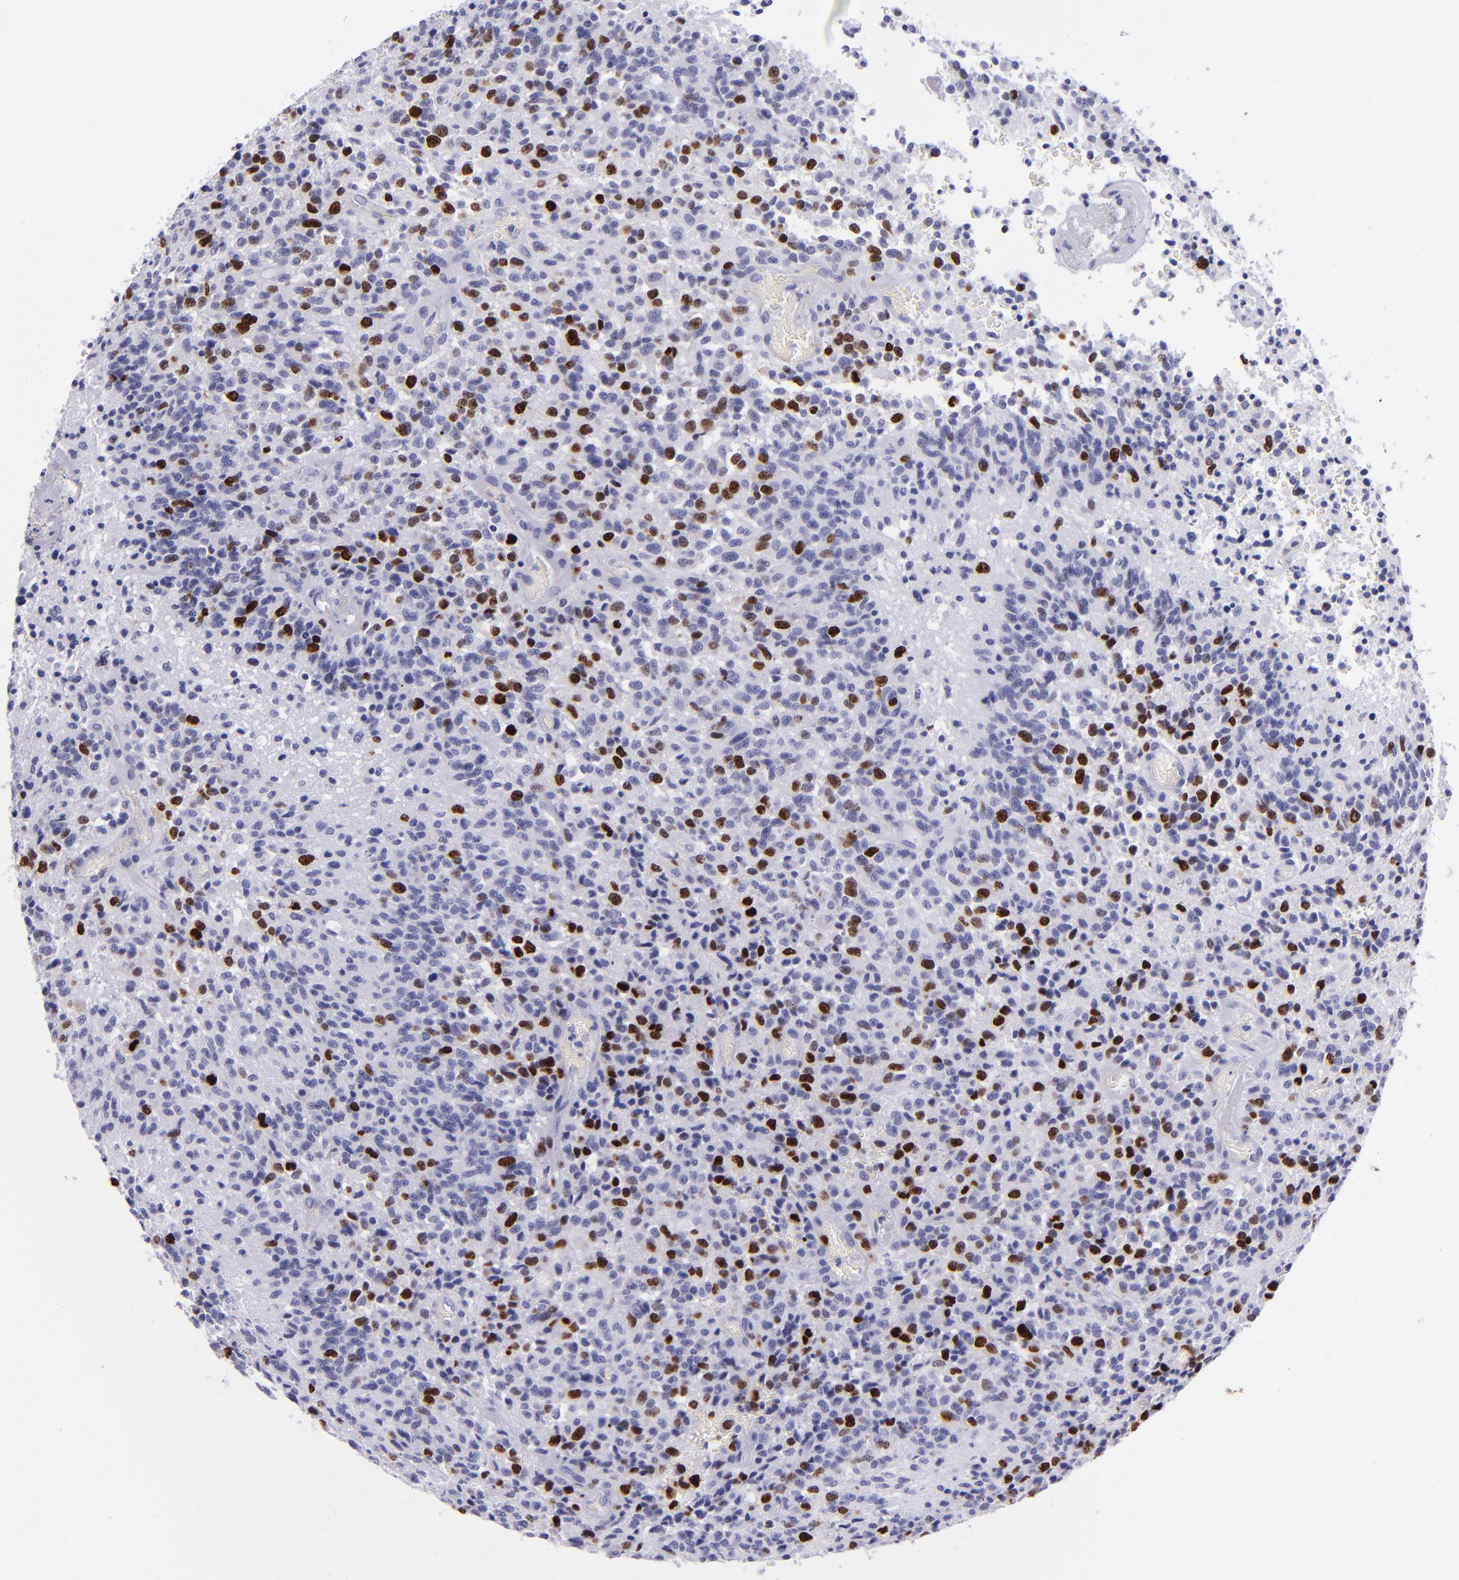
{"staining": {"intensity": "strong", "quantity": "25%-75%", "location": "nuclear"}, "tissue": "glioma", "cell_type": "Tumor cells", "image_type": "cancer", "snomed": [{"axis": "morphology", "description": "Glioma, malignant, High grade"}, {"axis": "topography", "description": "Brain"}], "caption": "Tumor cells demonstrate high levels of strong nuclear expression in approximately 25%-75% of cells in human malignant glioma (high-grade).", "gene": "TOP2A", "patient": {"sex": "male", "age": 36}}